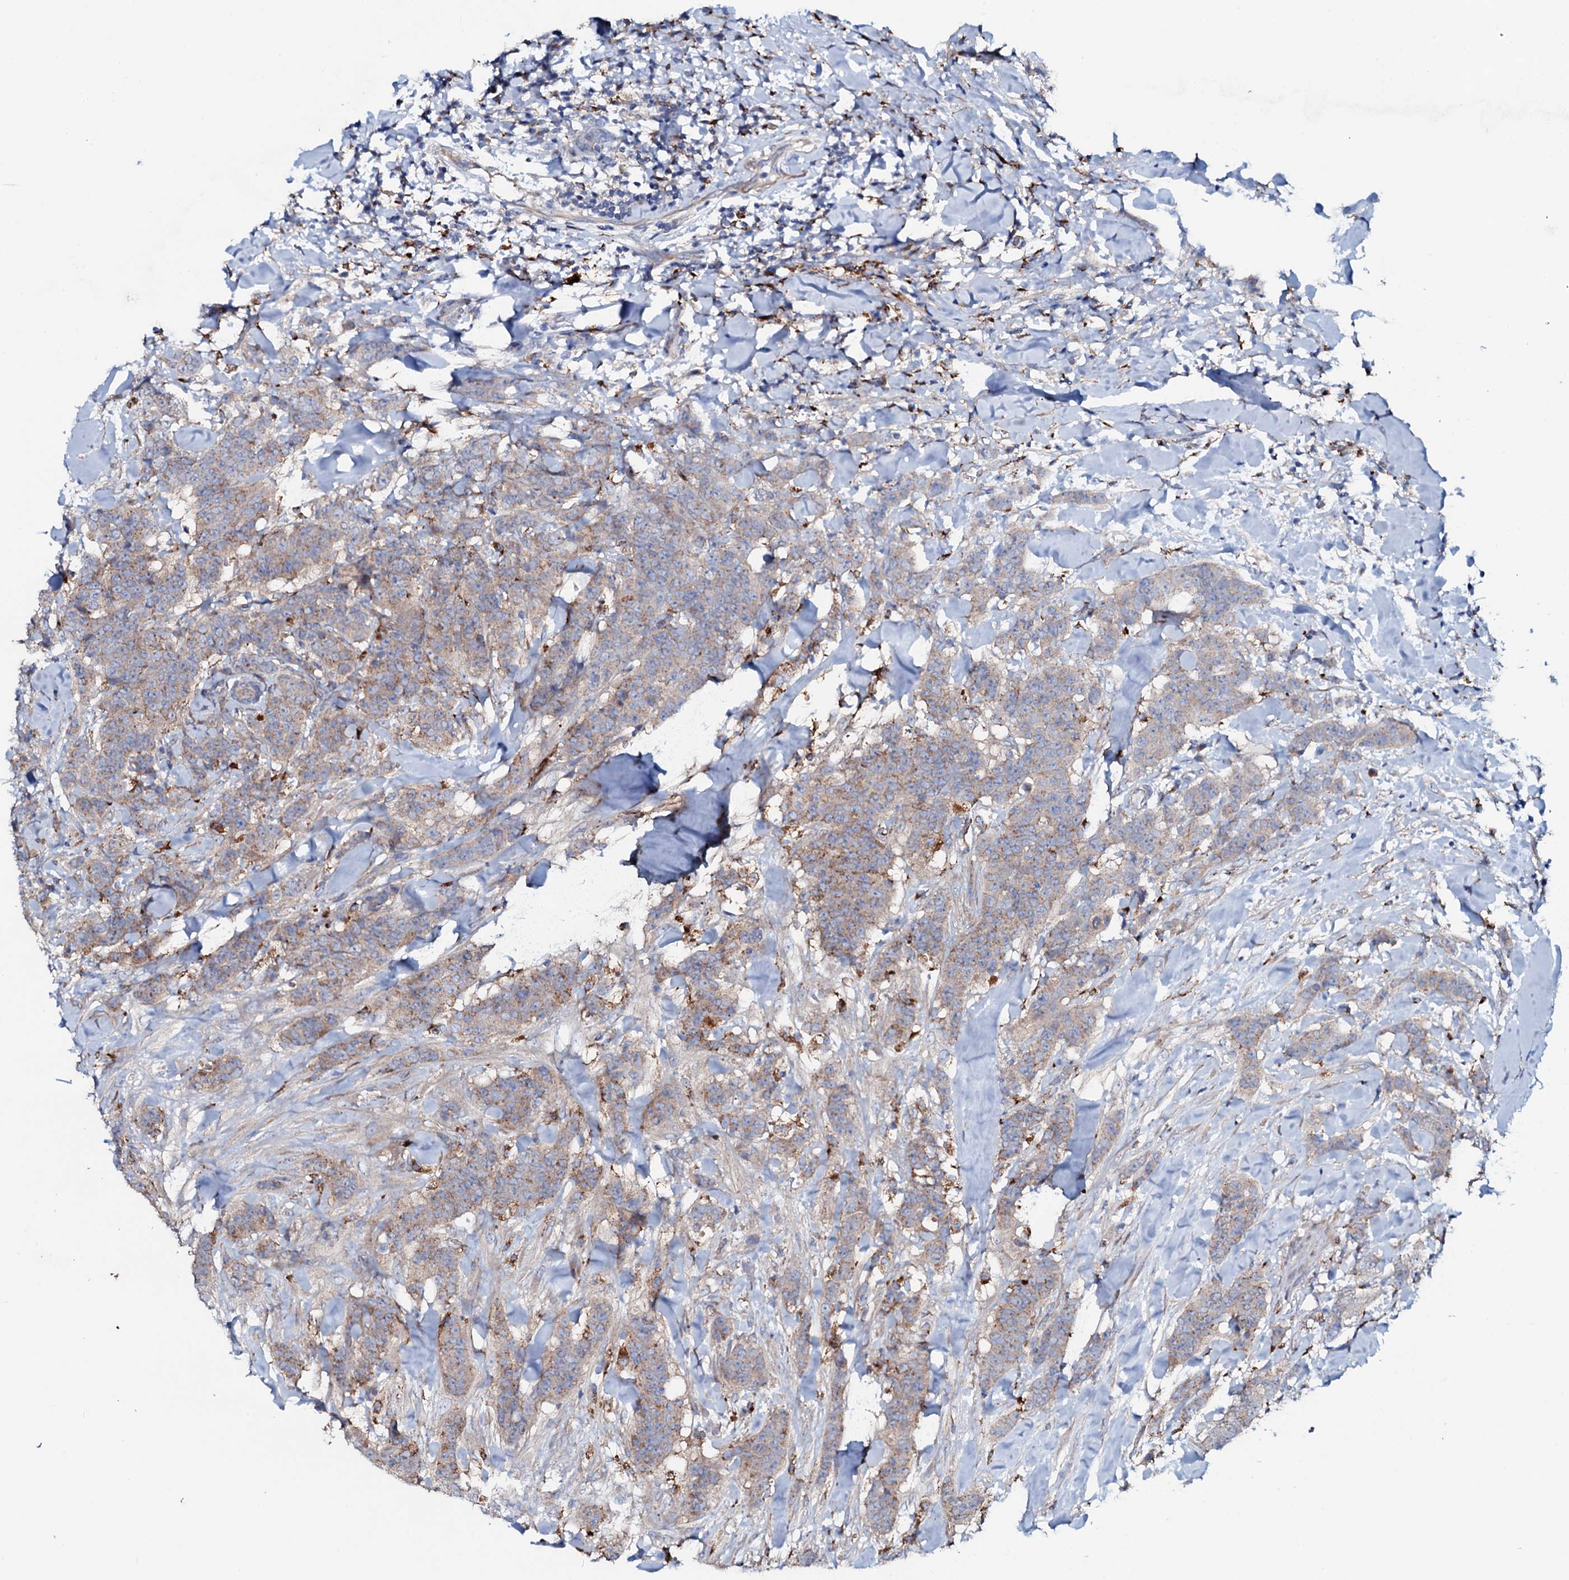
{"staining": {"intensity": "weak", "quantity": "<25%", "location": "cytoplasmic/membranous"}, "tissue": "breast cancer", "cell_type": "Tumor cells", "image_type": "cancer", "snomed": [{"axis": "morphology", "description": "Duct carcinoma"}, {"axis": "topography", "description": "Breast"}], "caption": "Tumor cells show no significant protein positivity in breast cancer (infiltrating ductal carcinoma).", "gene": "P2RX4", "patient": {"sex": "female", "age": 40}}